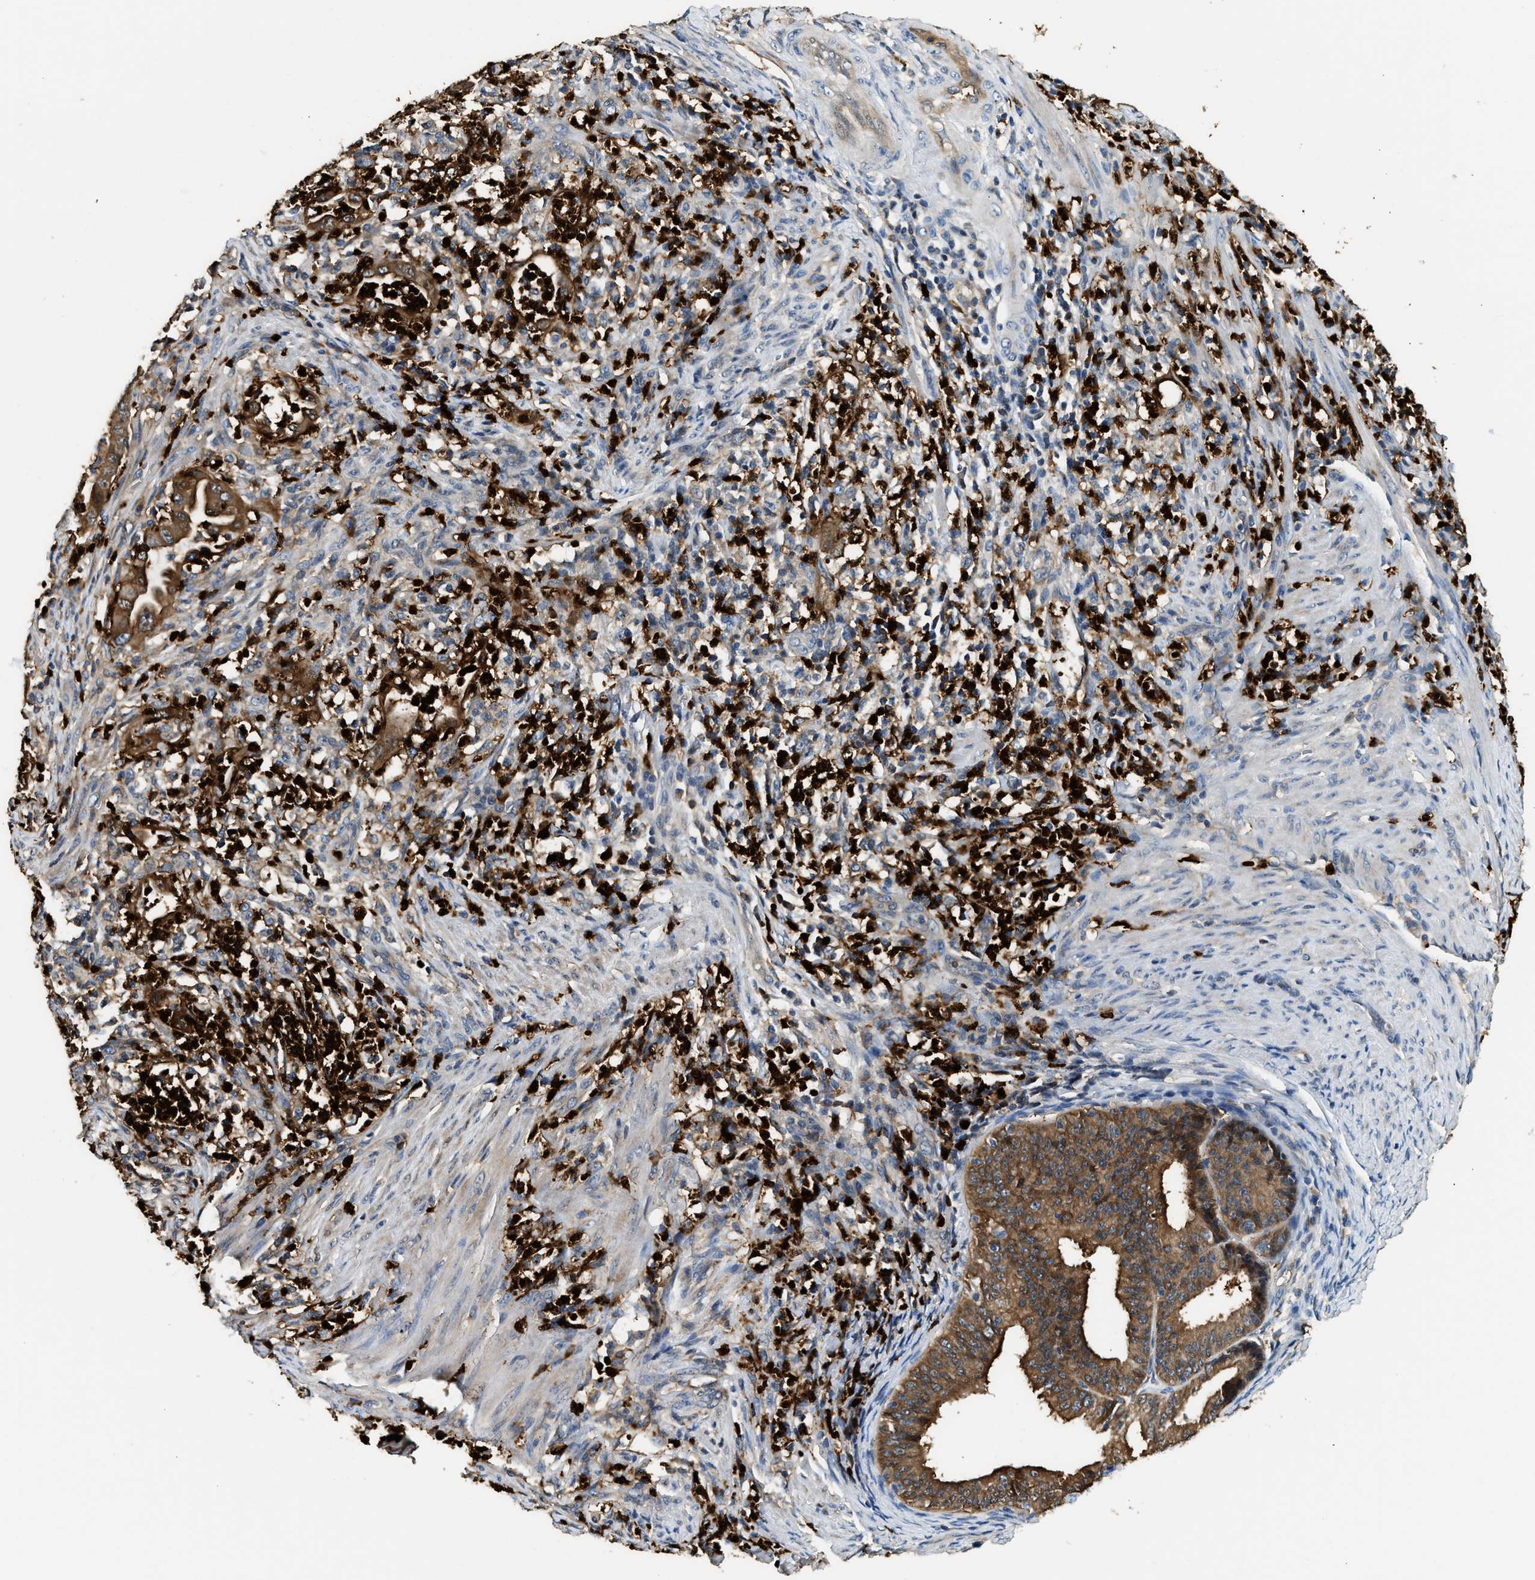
{"staining": {"intensity": "moderate", "quantity": ">75%", "location": "cytoplasmic/membranous"}, "tissue": "endometrial cancer", "cell_type": "Tumor cells", "image_type": "cancer", "snomed": [{"axis": "morphology", "description": "Adenocarcinoma, NOS"}, {"axis": "topography", "description": "Endometrium"}], "caption": "An image showing moderate cytoplasmic/membranous staining in about >75% of tumor cells in adenocarcinoma (endometrial), as visualized by brown immunohistochemical staining.", "gene": "ANXA3", "patient": {"sex": "female", "age": 70}}